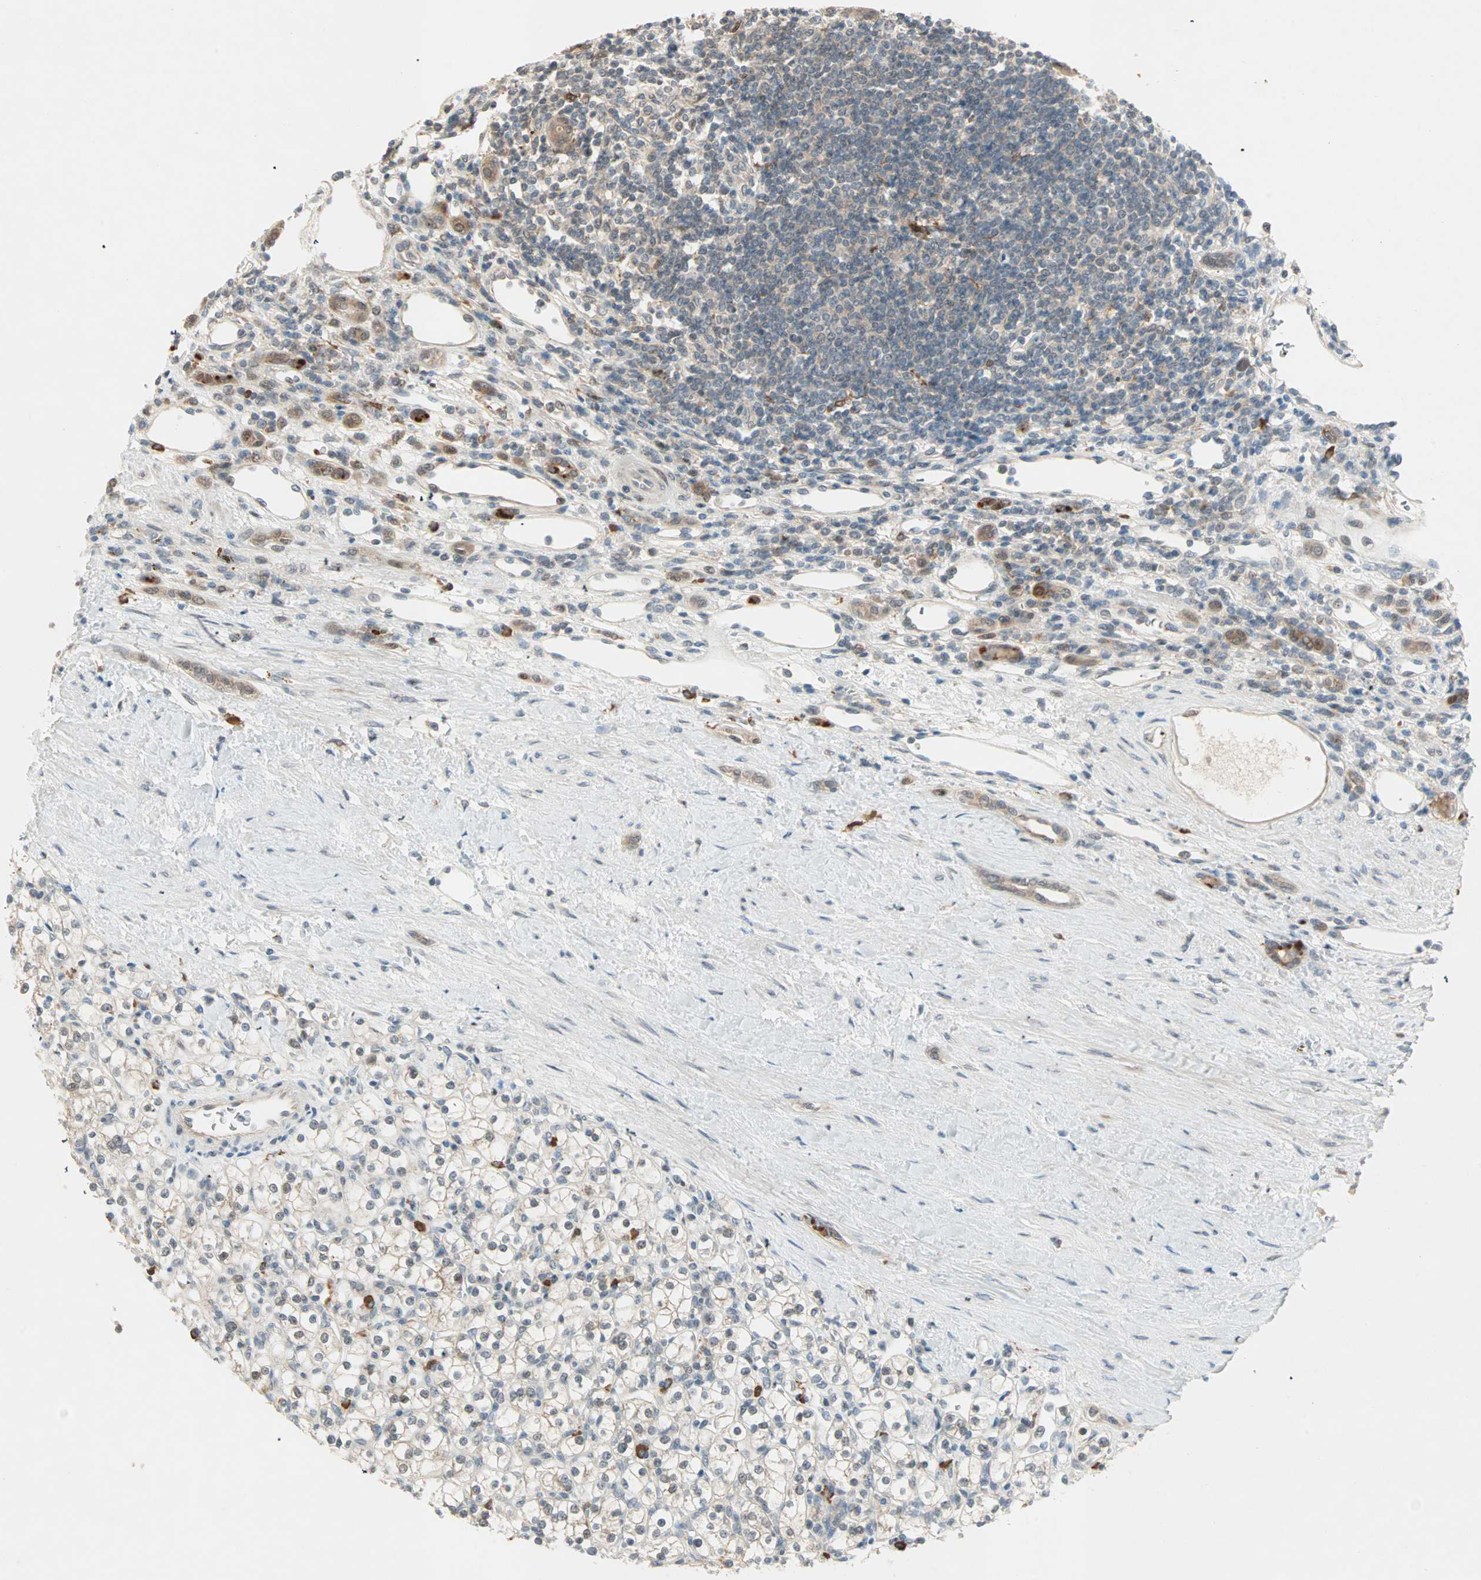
{"staining": {"intensity": "negative", "quantity": "none", "location": "none"}, "tissue": "renal cancer", "cell_type": "Tumor cells", "image_type": "cancer", "snomed": [{"axis": "morphology", "description": "Normal tissue, NOS"}, {"axis": "morphology", "description": "Adenocarcinoma, NOS"}, {"axis": "topography", "description": "Kidney"}], "caption": "Tumor cells show no significant expression in renal cancer. (DAB immunohistochemistry with hematoxylin counter stain).", "gene": "RTL6", "patient": {"sex": "female", "age": 55}}